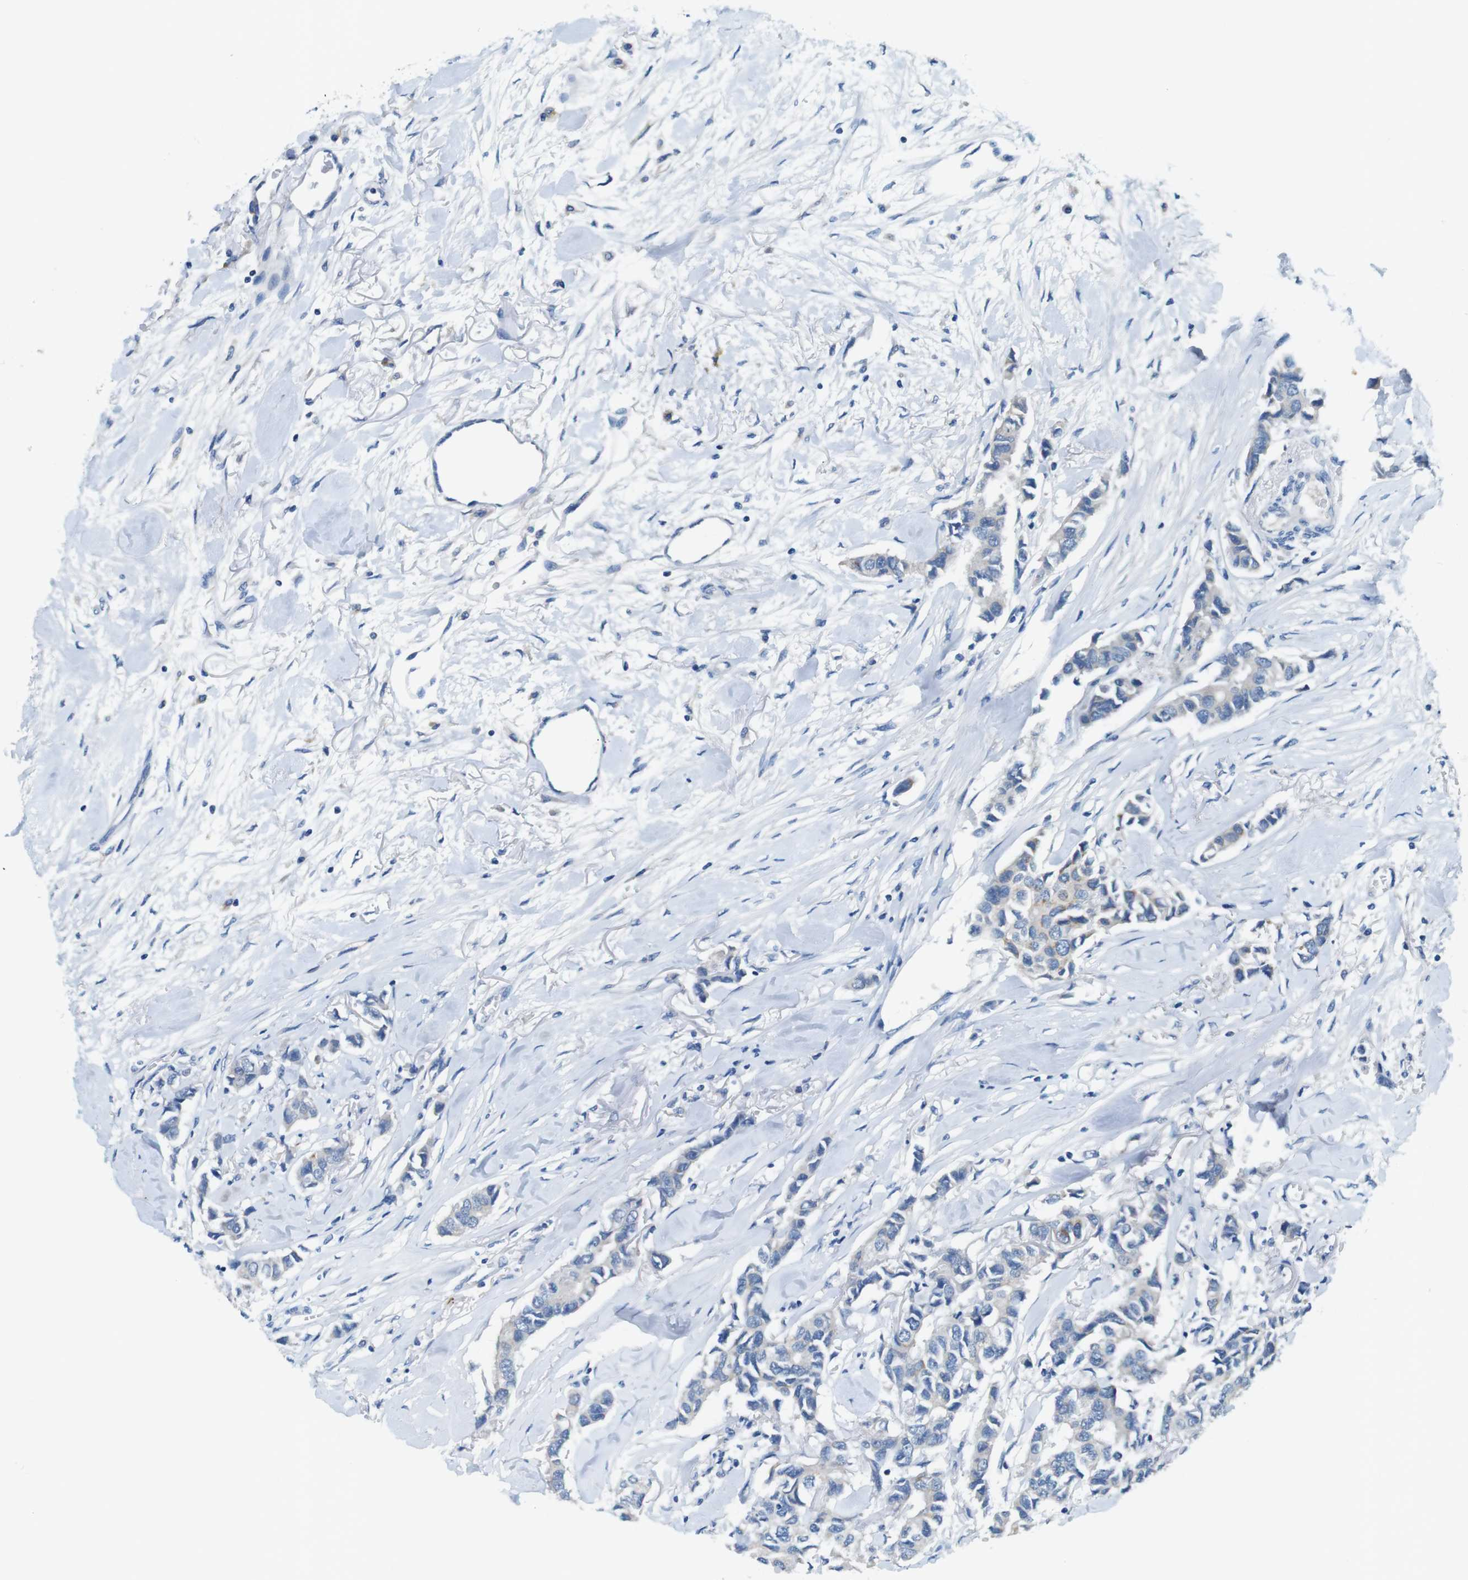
{"staining": {"intensity": "weak", "quantity": "<25%", "location": "cytoplasmic/membranous"}, "tissue": "breast cancer", "cell_type": "Tumor cells", "image_type": "cancer", "snomed": [{"axis": "morphology", "description": "Duct carcinoma"}, {"axis": "topography", "description": "Breast"}], "caption": "High magnification brightfield microscopy of breast intraductal carcinoma stained with DAB (brown) and counterstained with hematoxylin (blue): tumor cells show no significant staining.", "gene": "SLC35A3", "patient": {"sex": "female", "age": 80}}